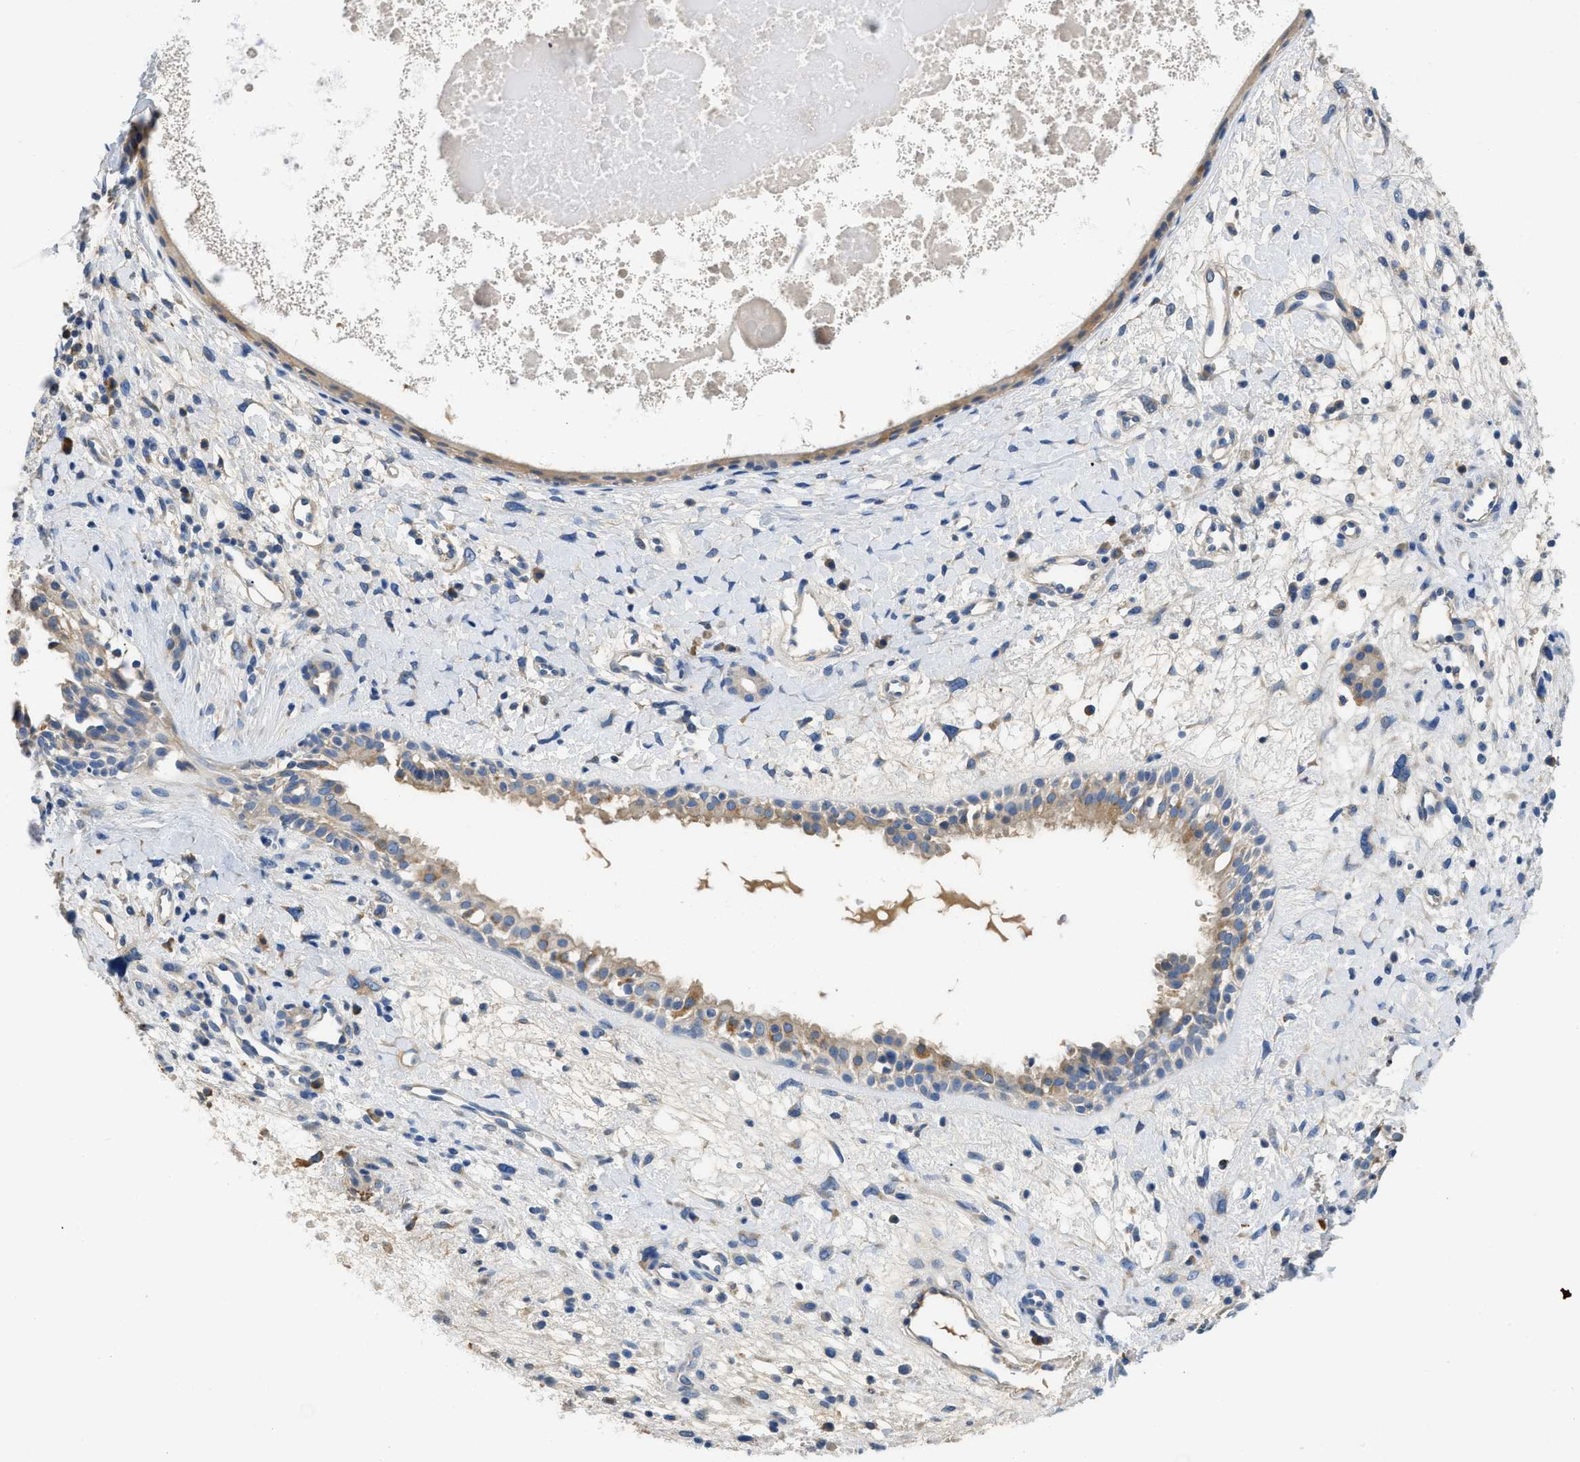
{"staining": {"intensity": "moderate", "quantity": "<25%", "location": "cytoplasmic/membranous"}, "tissue": "nasopharynx", "cell_type": "Respiratory epithelial cells", "image_type": "normal", "snomed": [{"axis": "morphology", "description": "Normal tissue, NOS"}, {"axis": "topography", "description": "Nasopharynx"}], "caption": "An immunohistochemistry micrograph of unremarkable tissue is shown. Protein staining in brown shows moderate cytoplasmic/membranous positivity in nasopharynx within respiratory epithelial cells. (DAB = brown stain, brightfield microscopy at high magnification).", "gene": "C1S", "patient": {"sex": "male", "age": 22}}